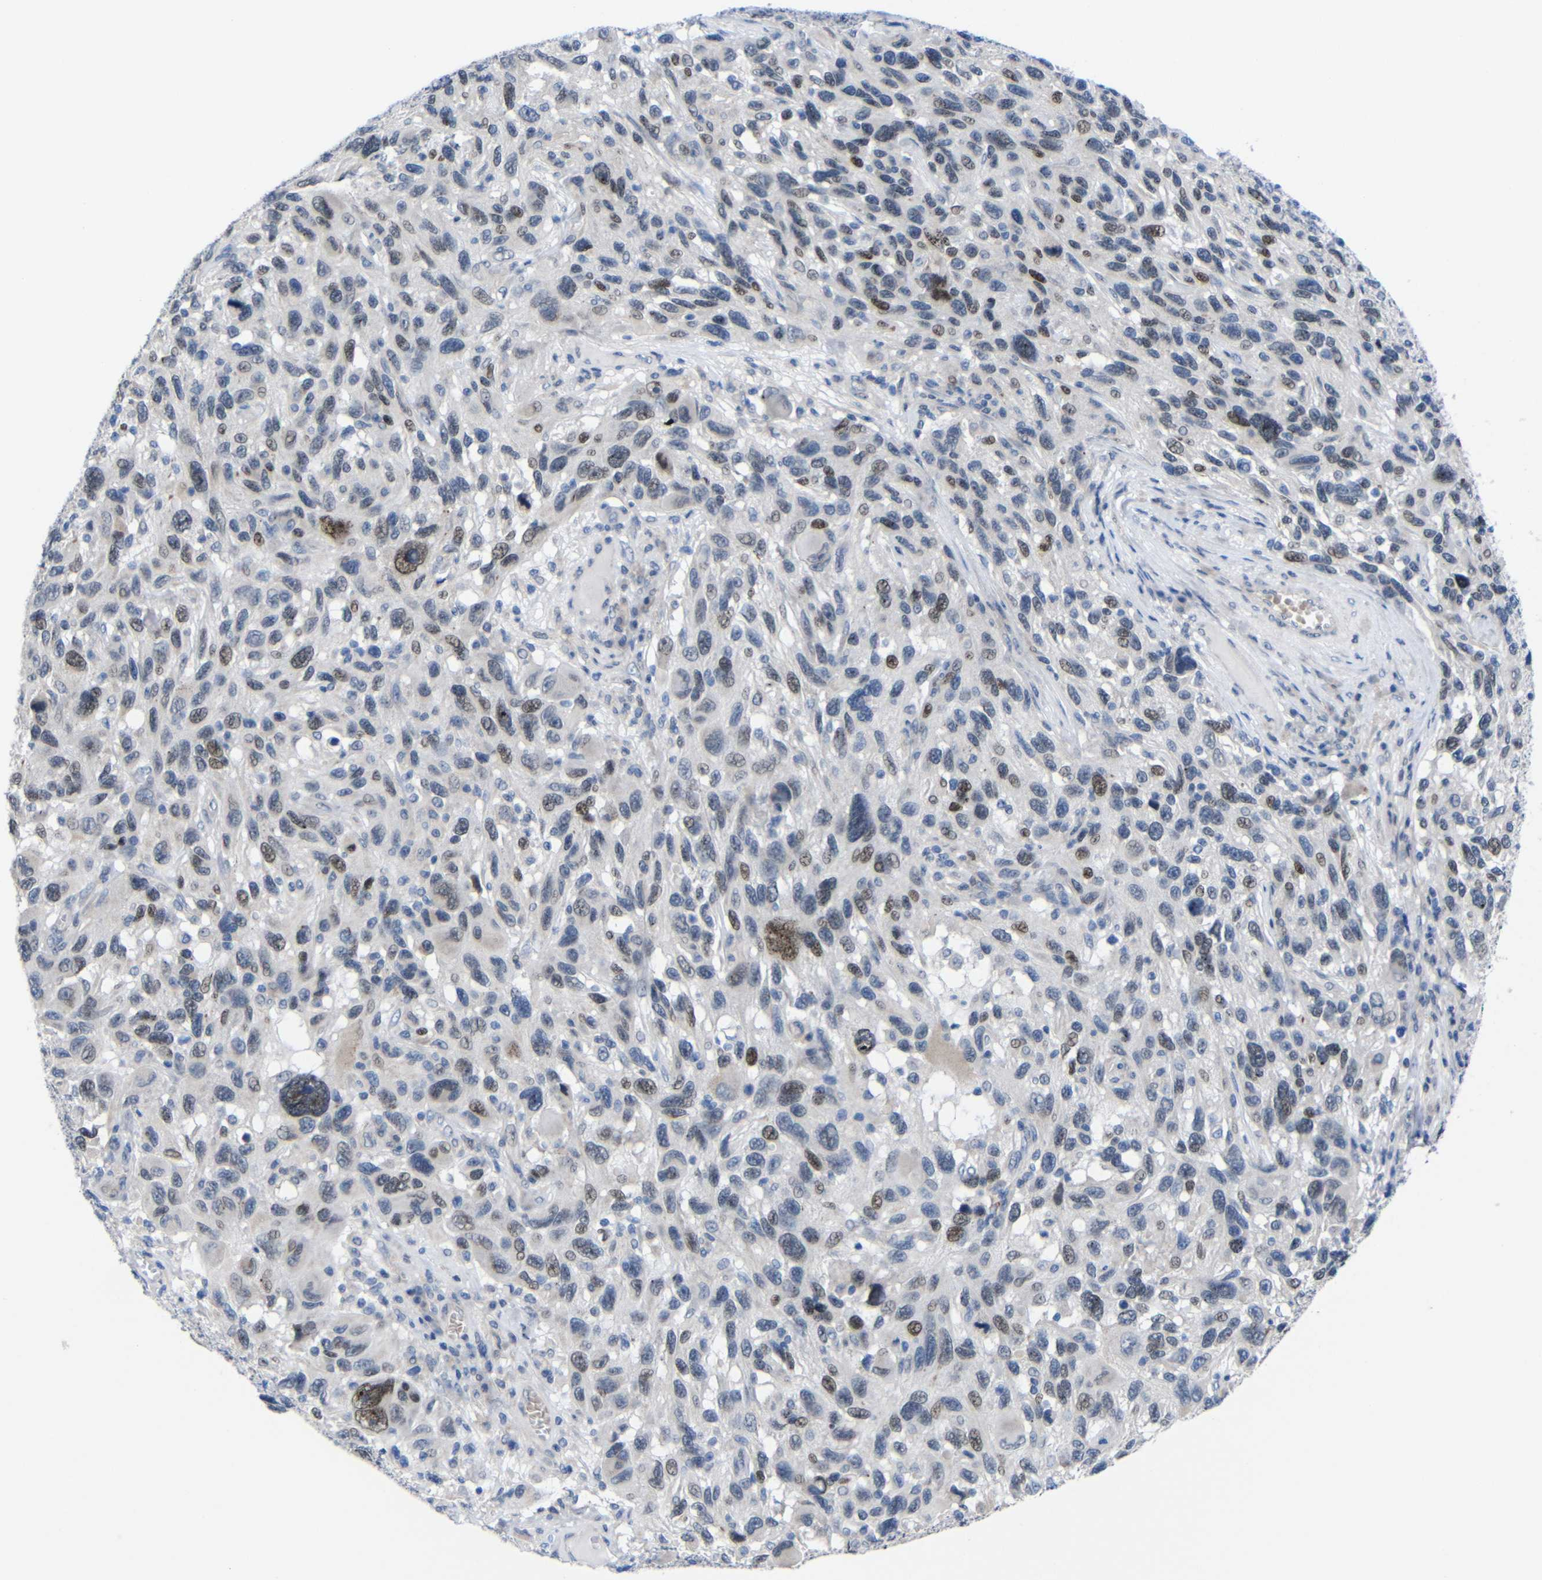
{"staining": {"intensity": "moderate", "quantity": "25%-75%", "location": "nuclear"}, "tissue": "melanoma", "cell_type": "Tumor cells", "image_type": "cancer", "snomed": [{"axis": "morphology", "description": "Malignant melanoma, NOS"}, {"axis": "topography", "description": "Skin"}], "caption": "Immunohistochemical staining of human melanoma exhibits medium levels of moderate nuclear positivity in about 25%-75% of tumor cells.", "gene": "CMTM1", "patient": {"sex": "male", "age": 53}}